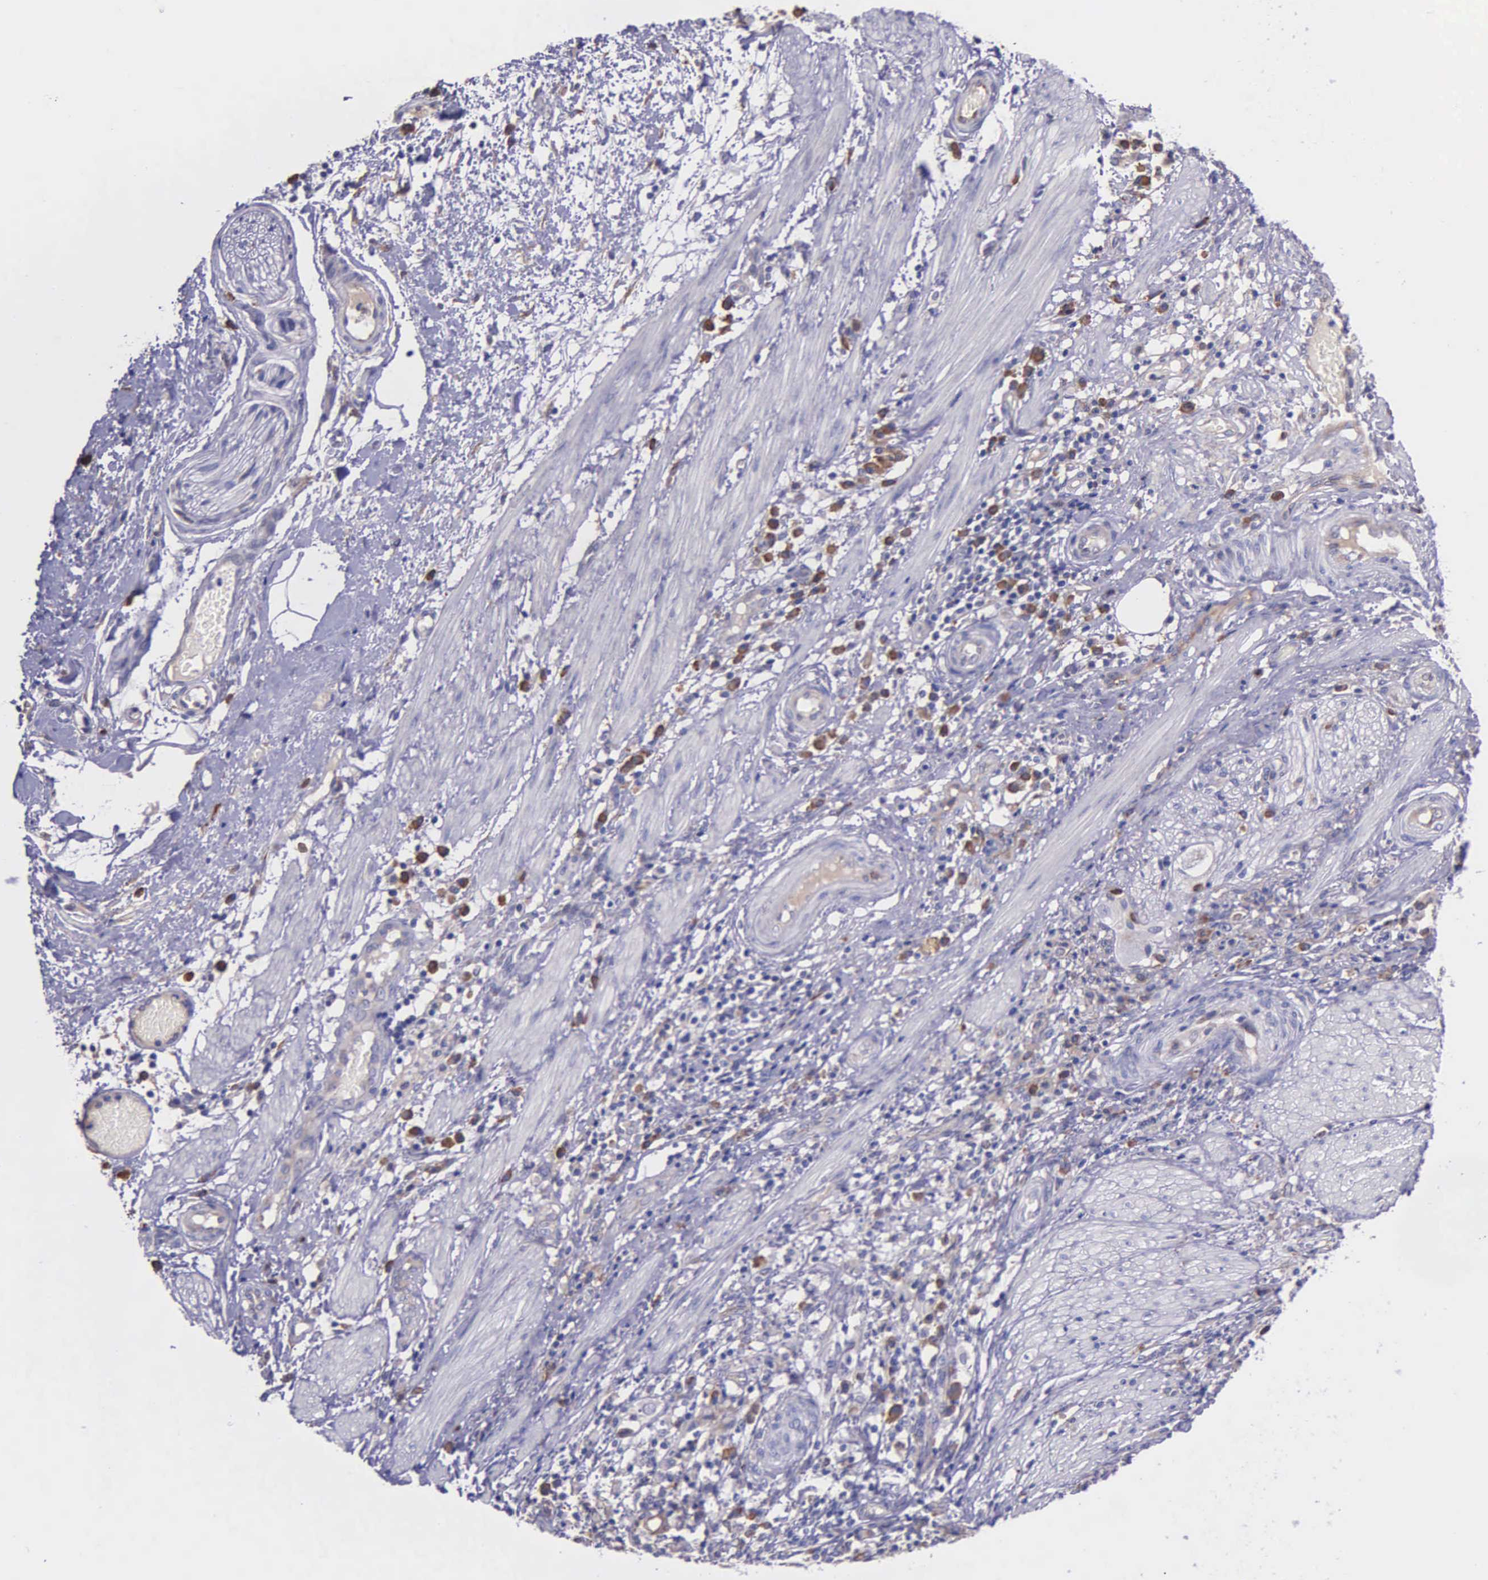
{"staining": {"intensity": "weak", "quantity": ">75%", "location": "cytoplasmic/membranous"}, "tissue": "stomach cancer", "cell_type": "Tumor cells", "image_type": "cancer", "snomed": [{"axis": "morphology", "description": "Adenocarcinoma, NOS"}, {"axis": "topography", "description": "Stomach, lower"}], "caption": "Stomach cancer (adenocarcinoma) tissue exhibits weak cytoplasmic/membranous expression in about >75% of tumor cells, visualized by immunohistochemistry. (brown staining indicates protein expression, while blue staining denotes nuclei).", "gene": "ZC3H12B", "patient": {"sex": "female", "age": 86}}